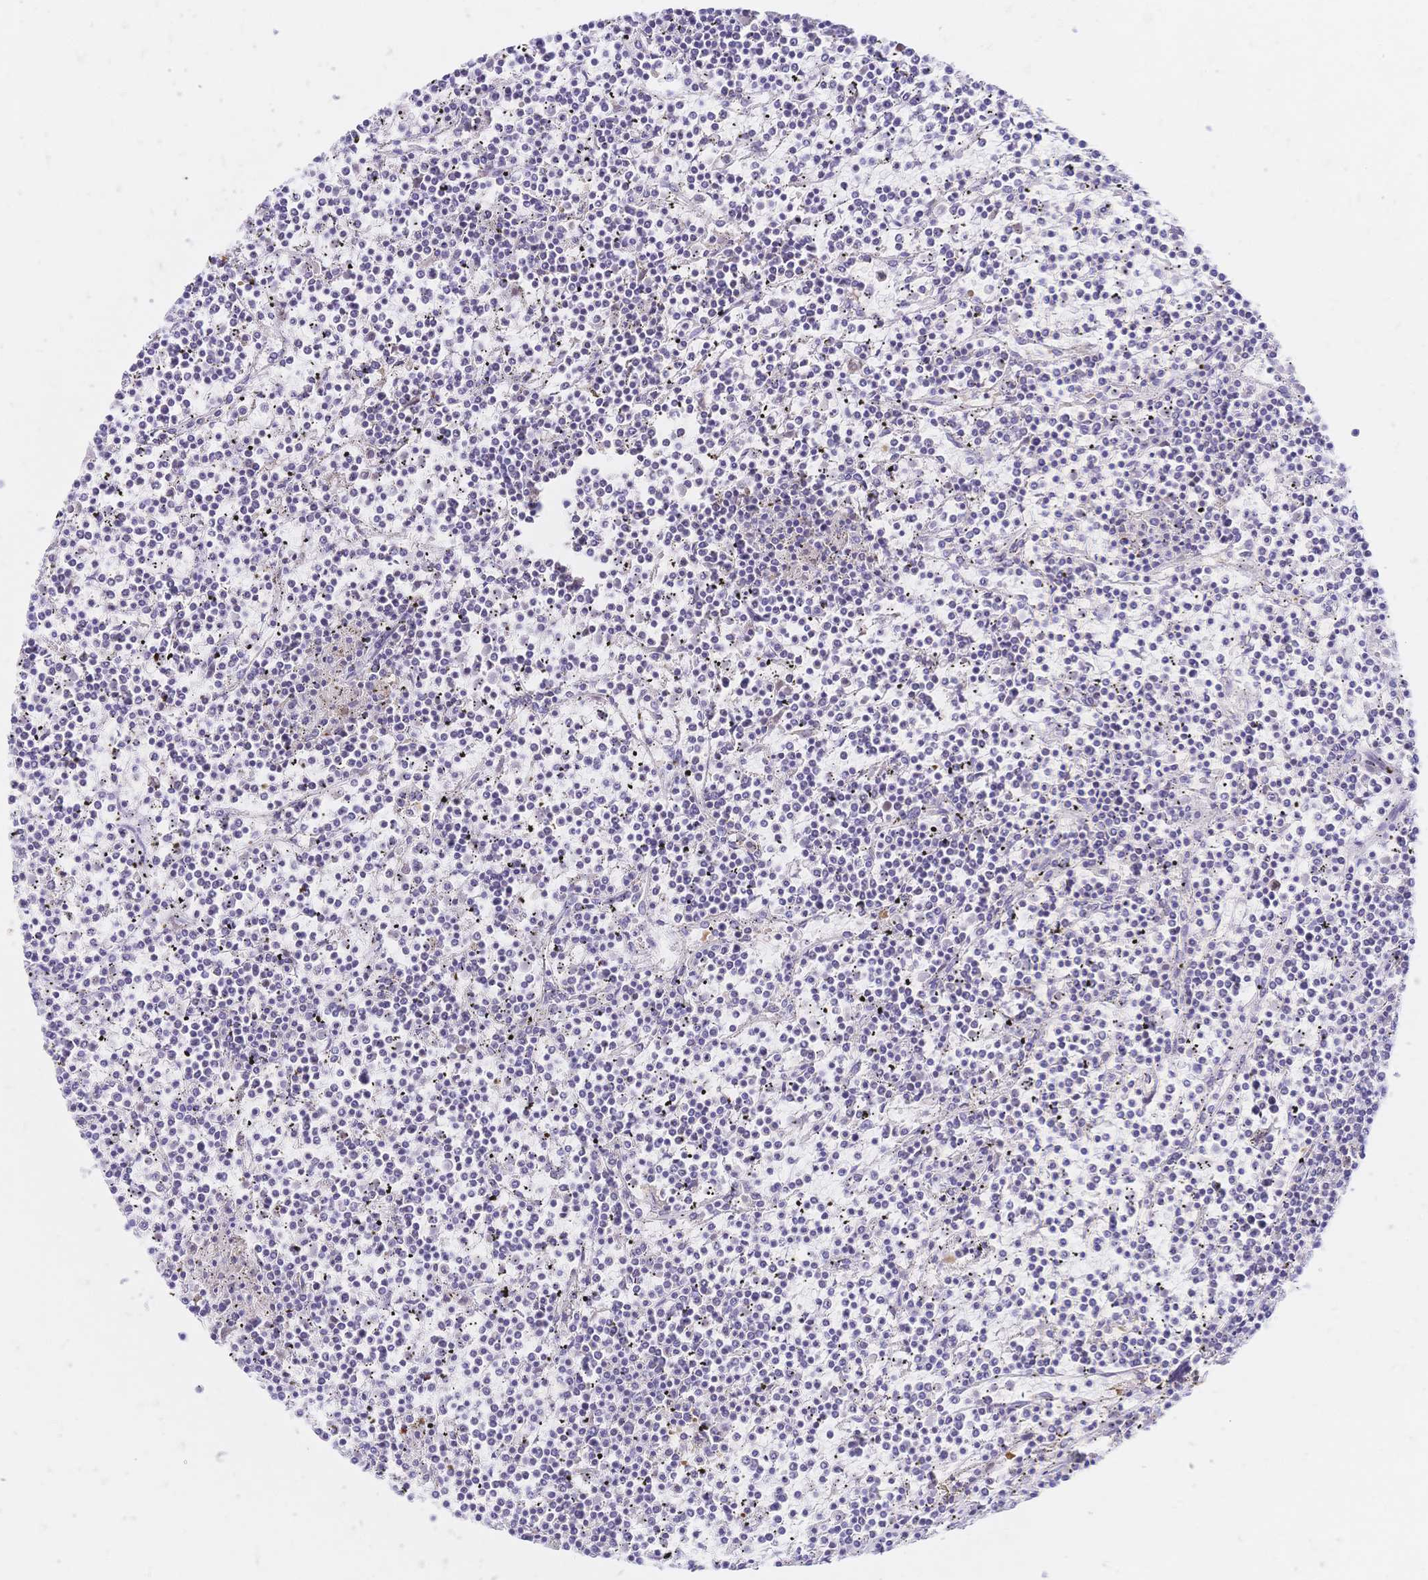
{"staining": {"intensity": "negative", "quantity": "none", "location": "none"}, "tissue": "lymphoma", "cell_type": "Tumor cells", "image_type": "cancer", "snomed": [{"axis": "morphology", "description": "Malignant lymphoma, non-Hodgkin's type, Low grade"}, {"axis": "topography", "description": "Spleen"}], "caption": "The micrograph exhibits no staining of tumor cells in low-grade malignant lymphoma, non-Hodgkin's type.", "gene": "CLEC18B", "patient": {"sex": "female", "age": 19}}